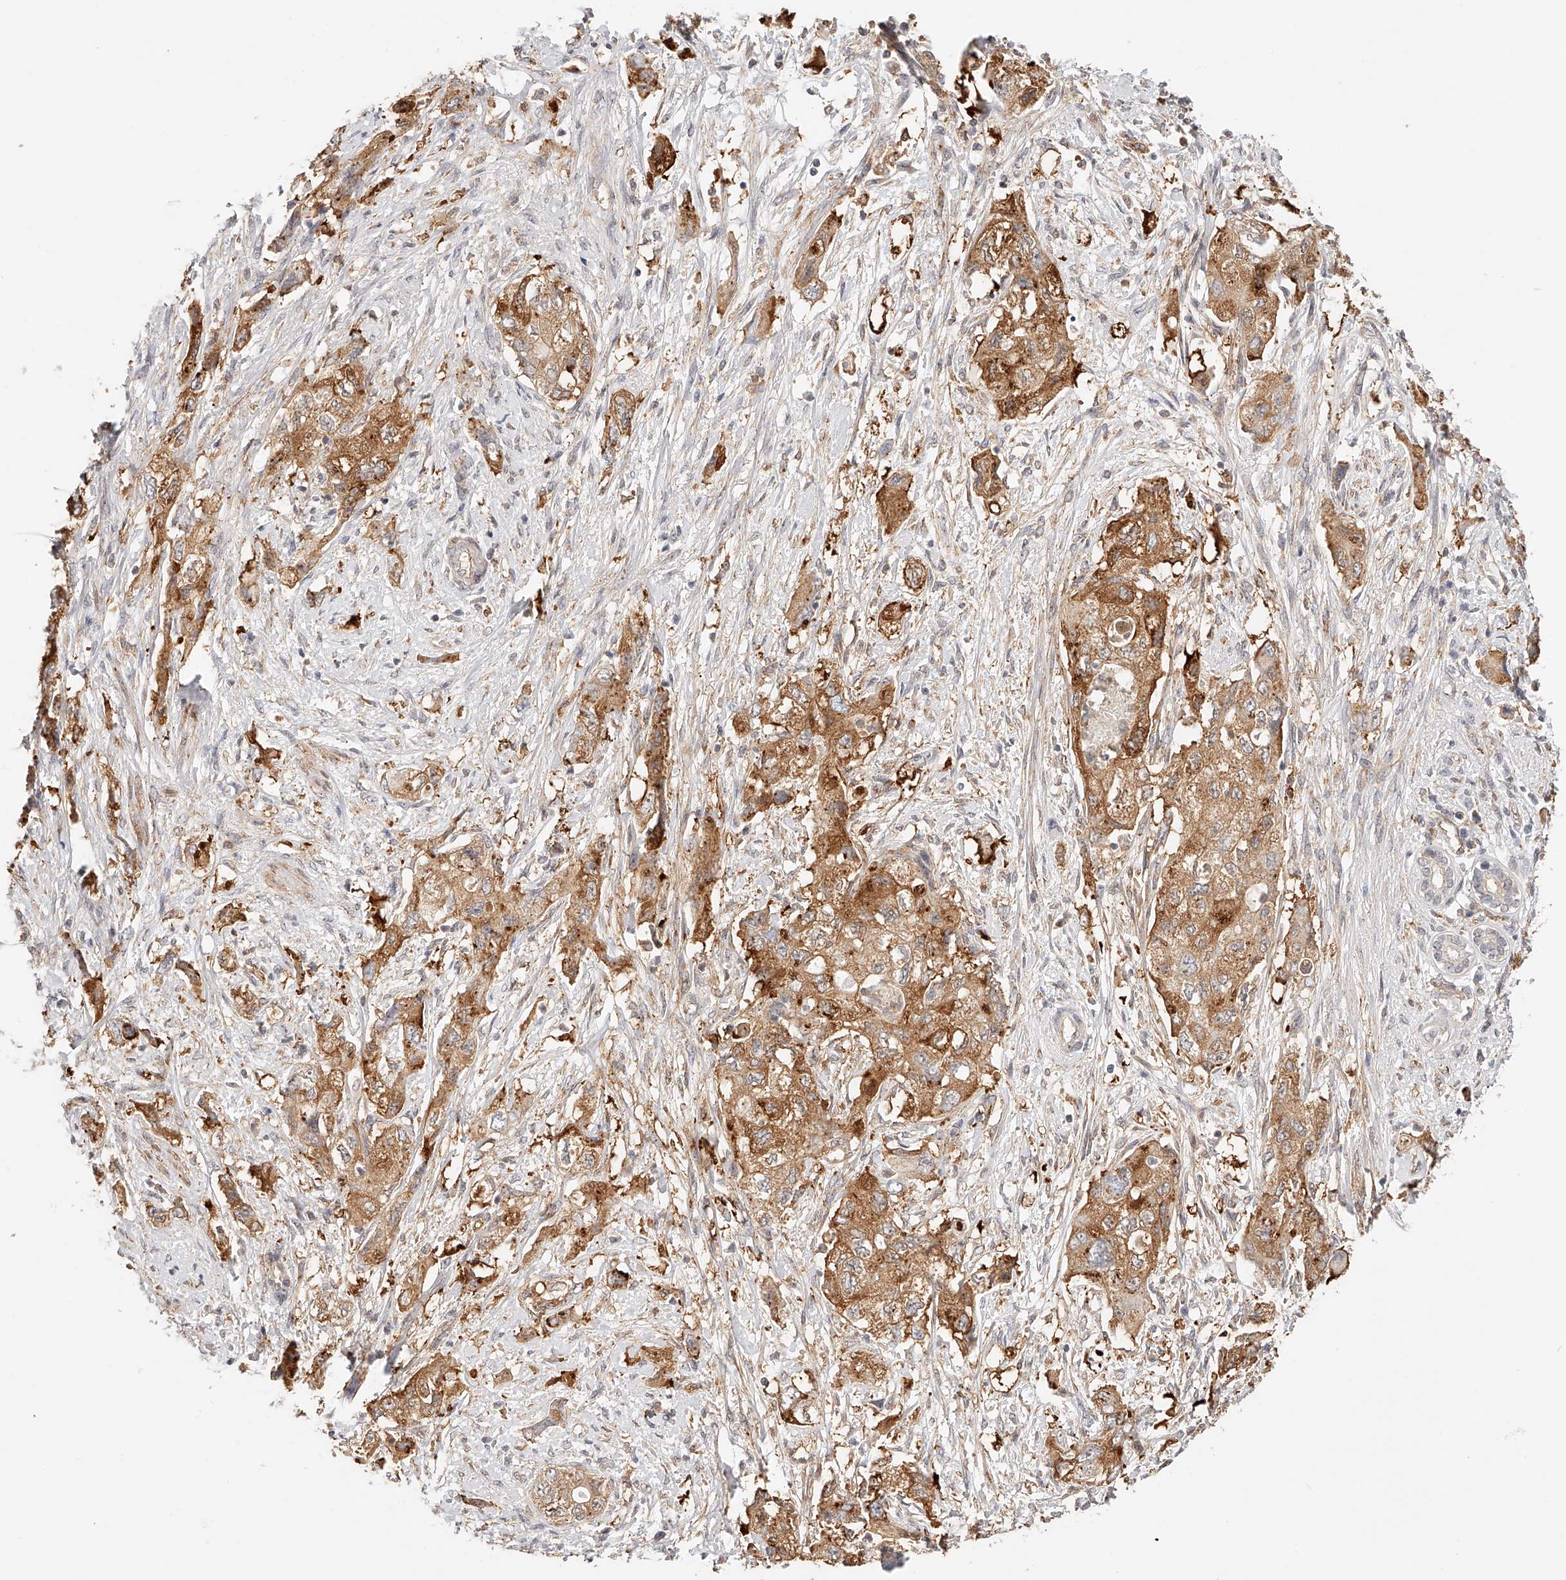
{"staining": {"intensity": "moderate", "quantity": ">75%", "location": "cytoplasmic/membranous"}, "tissue": "pancreatic cancer", "cell_type": "Tumor cells", "image_type": "cancer", "snomed": [{"axis": "morphology", "description": "Adenocarcinoma, NOS"}, {"axis": "topography", "description": "Pancreas"}], "caption": "IHC photomicrograph of neoplastic tissue: pancreatic cancer stained using immunohistochemistry (IHC) shows medium levels of moderate protein expression localized specifically in the cytoplasmic/membranous of tumor cells, appearing as a cytoplasmic/membranous brown color.", "gene": "SYNC", "patient": {"sex": "female", "age": 73}}